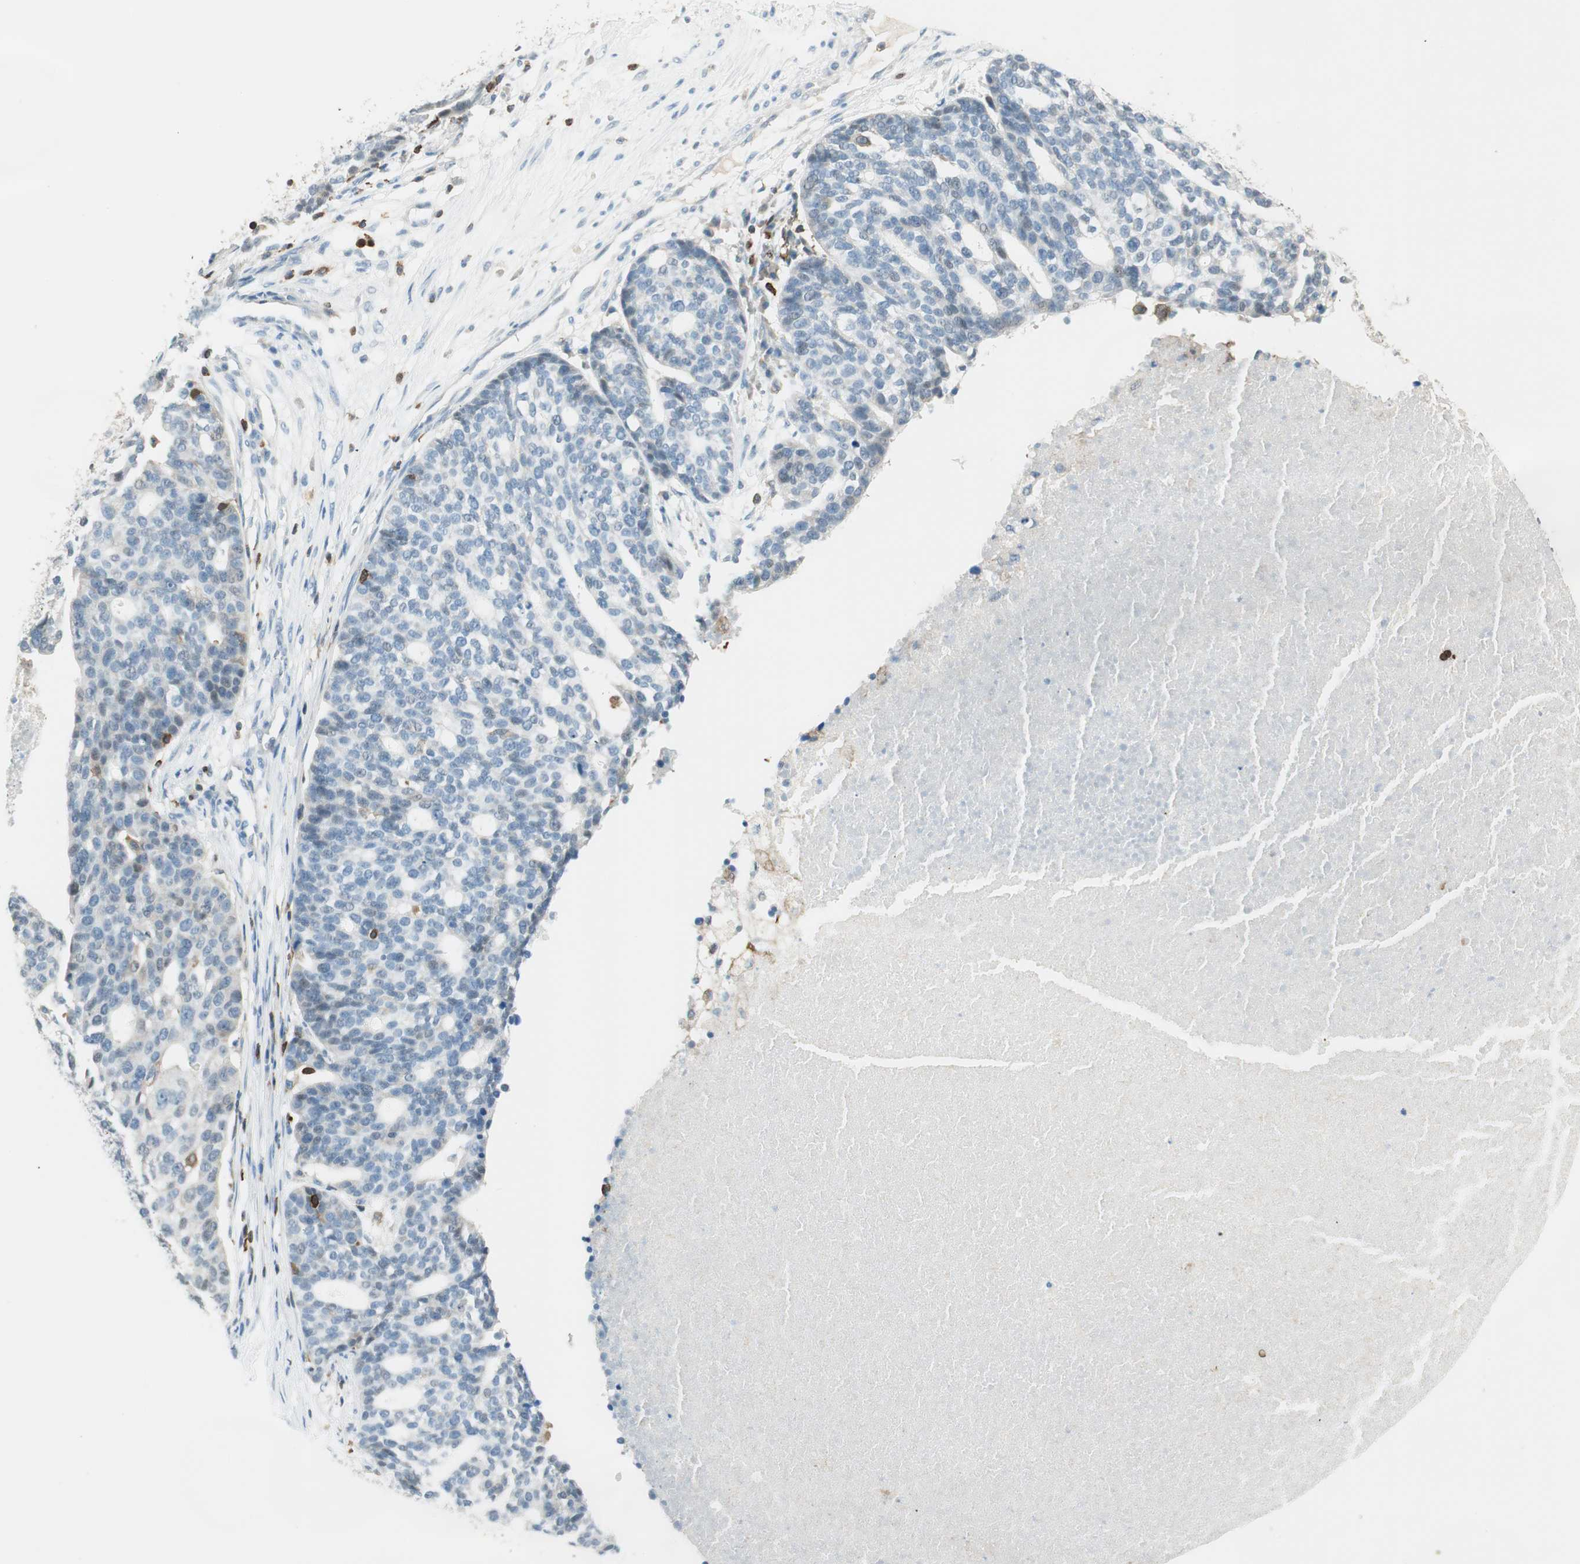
{"staining": {"intensity": "negative", "quantity": "none", "location": "none"}, "tissue": "ovarian cancer", "cell_type": "Tumor cells", "image_type": "cancer", "snomed": [{"axis": "morphology", "description": "Cystadenocarcinoma, serous, NOS"}, {"axis": "topography", "description": "Ovary"}], "caption": "Ovarian cancer (serous cystadenocarcinoma) was stained to show a protein in brown. There is no significant positivity in tumor cells.", "gene": "HPGD", "patient": {"sex": "female", "age": 59}}